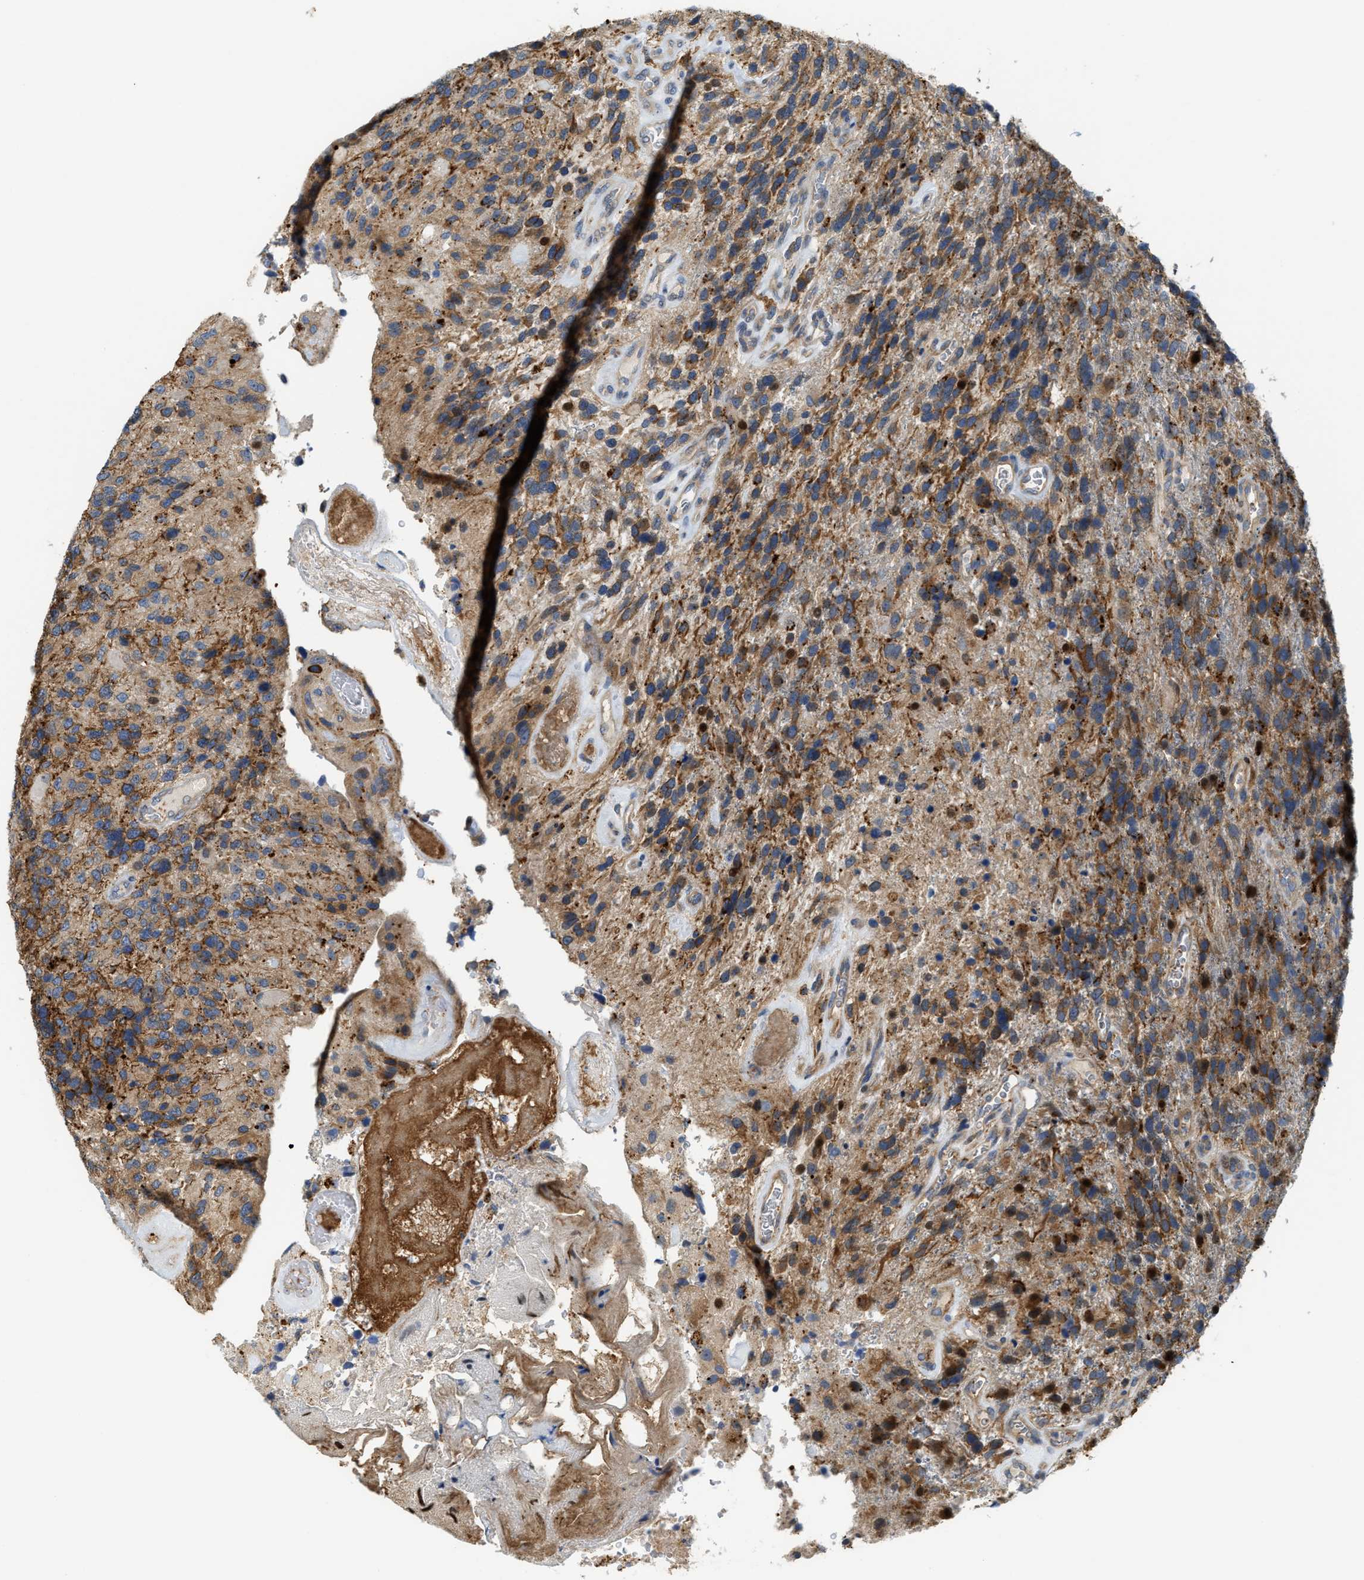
{"staining": {"intensity": "moderate", "quantity": ">75%", "location": "cytoplasmic/membranous"}, "tissue": "glioma", "cell_type": "Tumor cells", "image_type": "cancer", "snomed": [{"axis": "morphology", "description": "Glioma, malignant, High grade"}, {"axis": "topography", "description": "Brain"}], "caption": "An image of glioma stained for a protein exhibits moderate cytoplasmic/membranous brown staining in tumor cells.", "gene": "KLHDC10", "patient": {"sex": "female", "age": 58}}